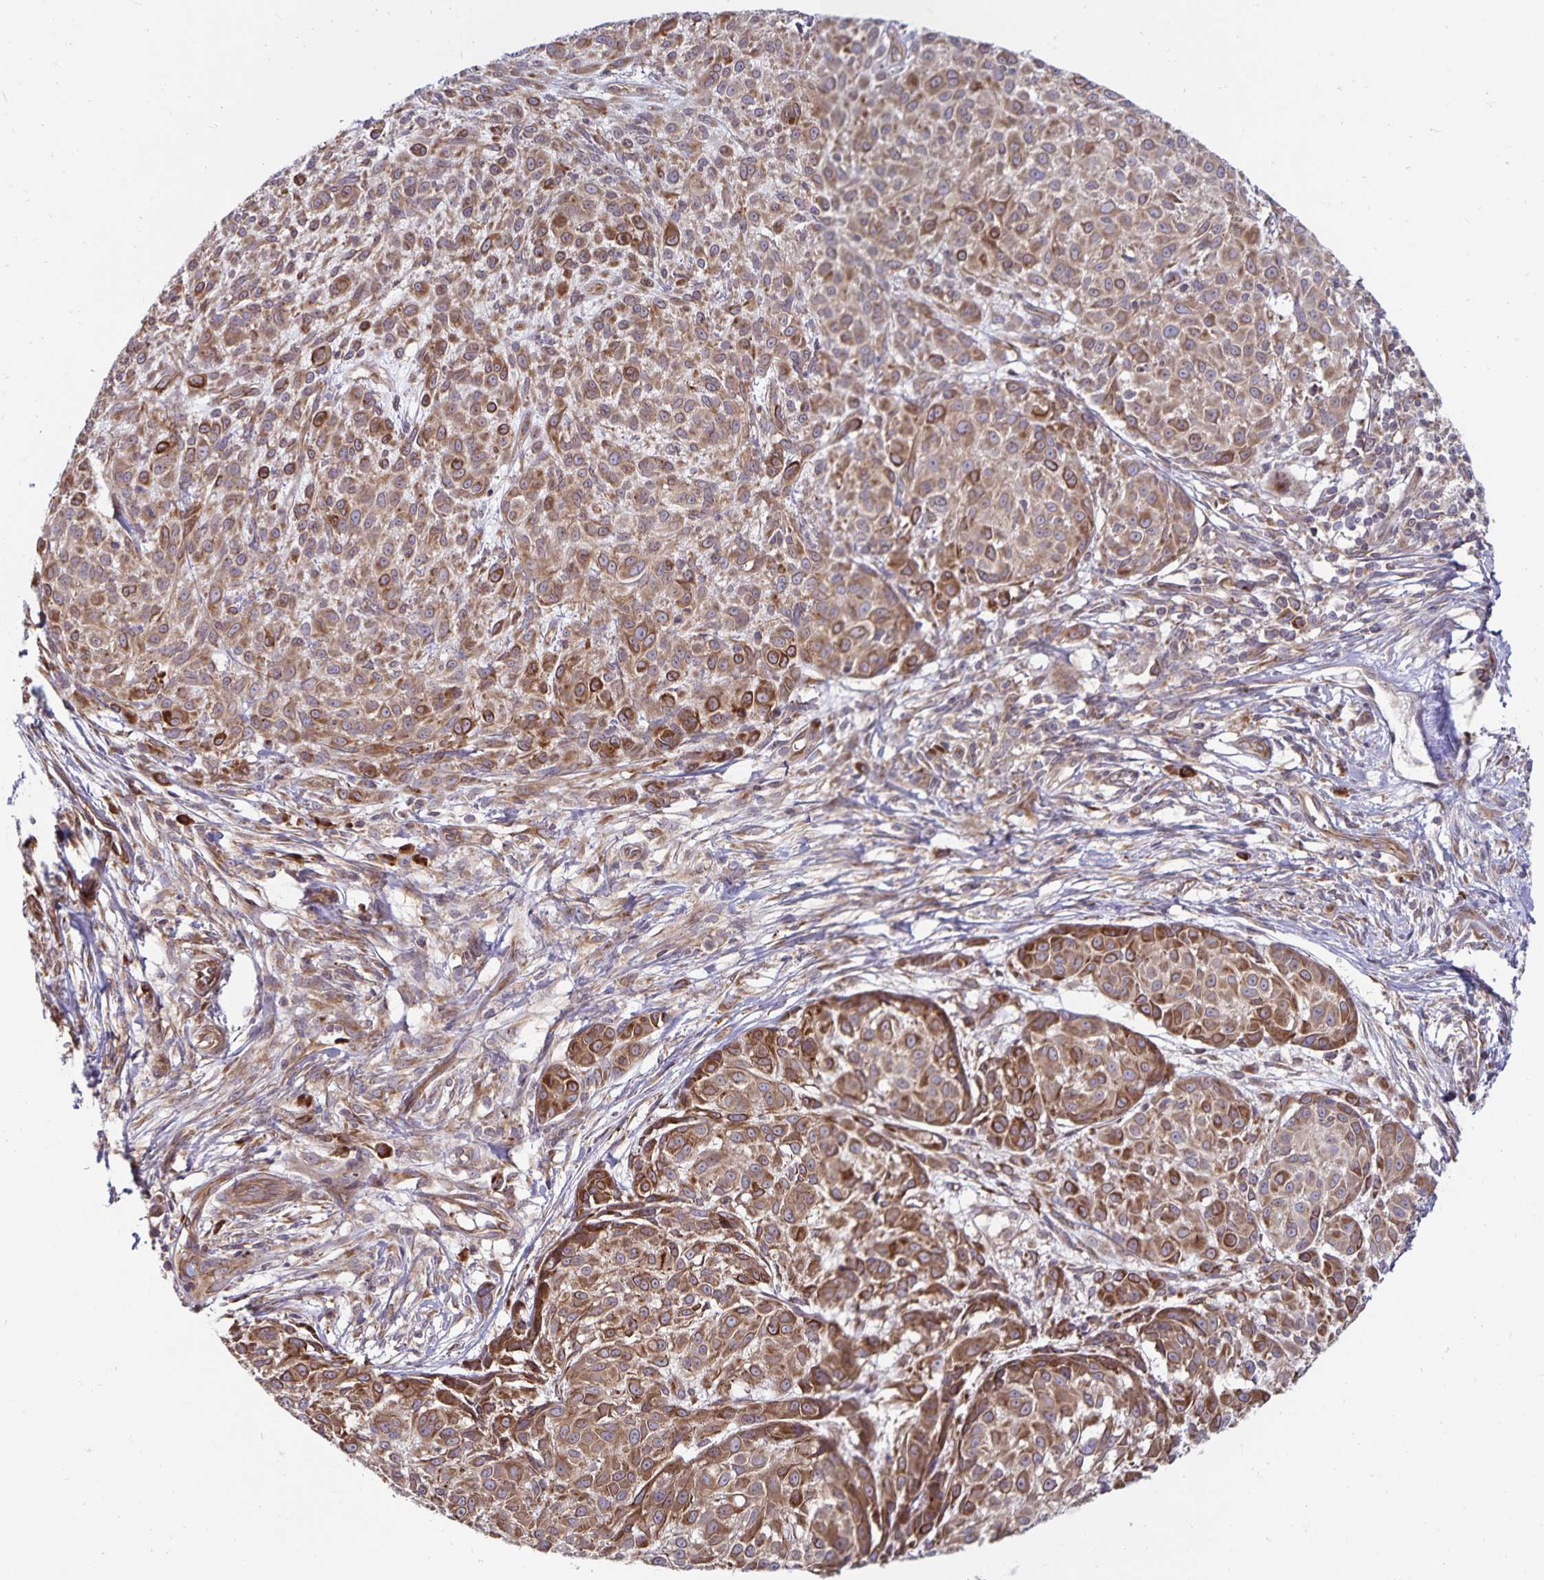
{"staining": {"intensity": "moderate", "quantity": ">75%", "location": "cytoplasmic/membranous"}, "tissue": "melanoma", "cell_type": "Tumor cells", "image_type": "cancer", "snomed": [{"axis": "morphology", "description": "Malignant melanoma, NOS"}, {"axis": "topography", "description": "Skin"}], "caption": "Protein expression analysis of human malignant melanoma reveals moderate cytoplasmic/membranous expression in approximately >75% of tumor cells. (DAB (3,3'-diaminobenzidine) IHC with brightfield microscopy, high magnification).", "gene": "SEC62", "patient": {"sex": "male", "age": 48}}